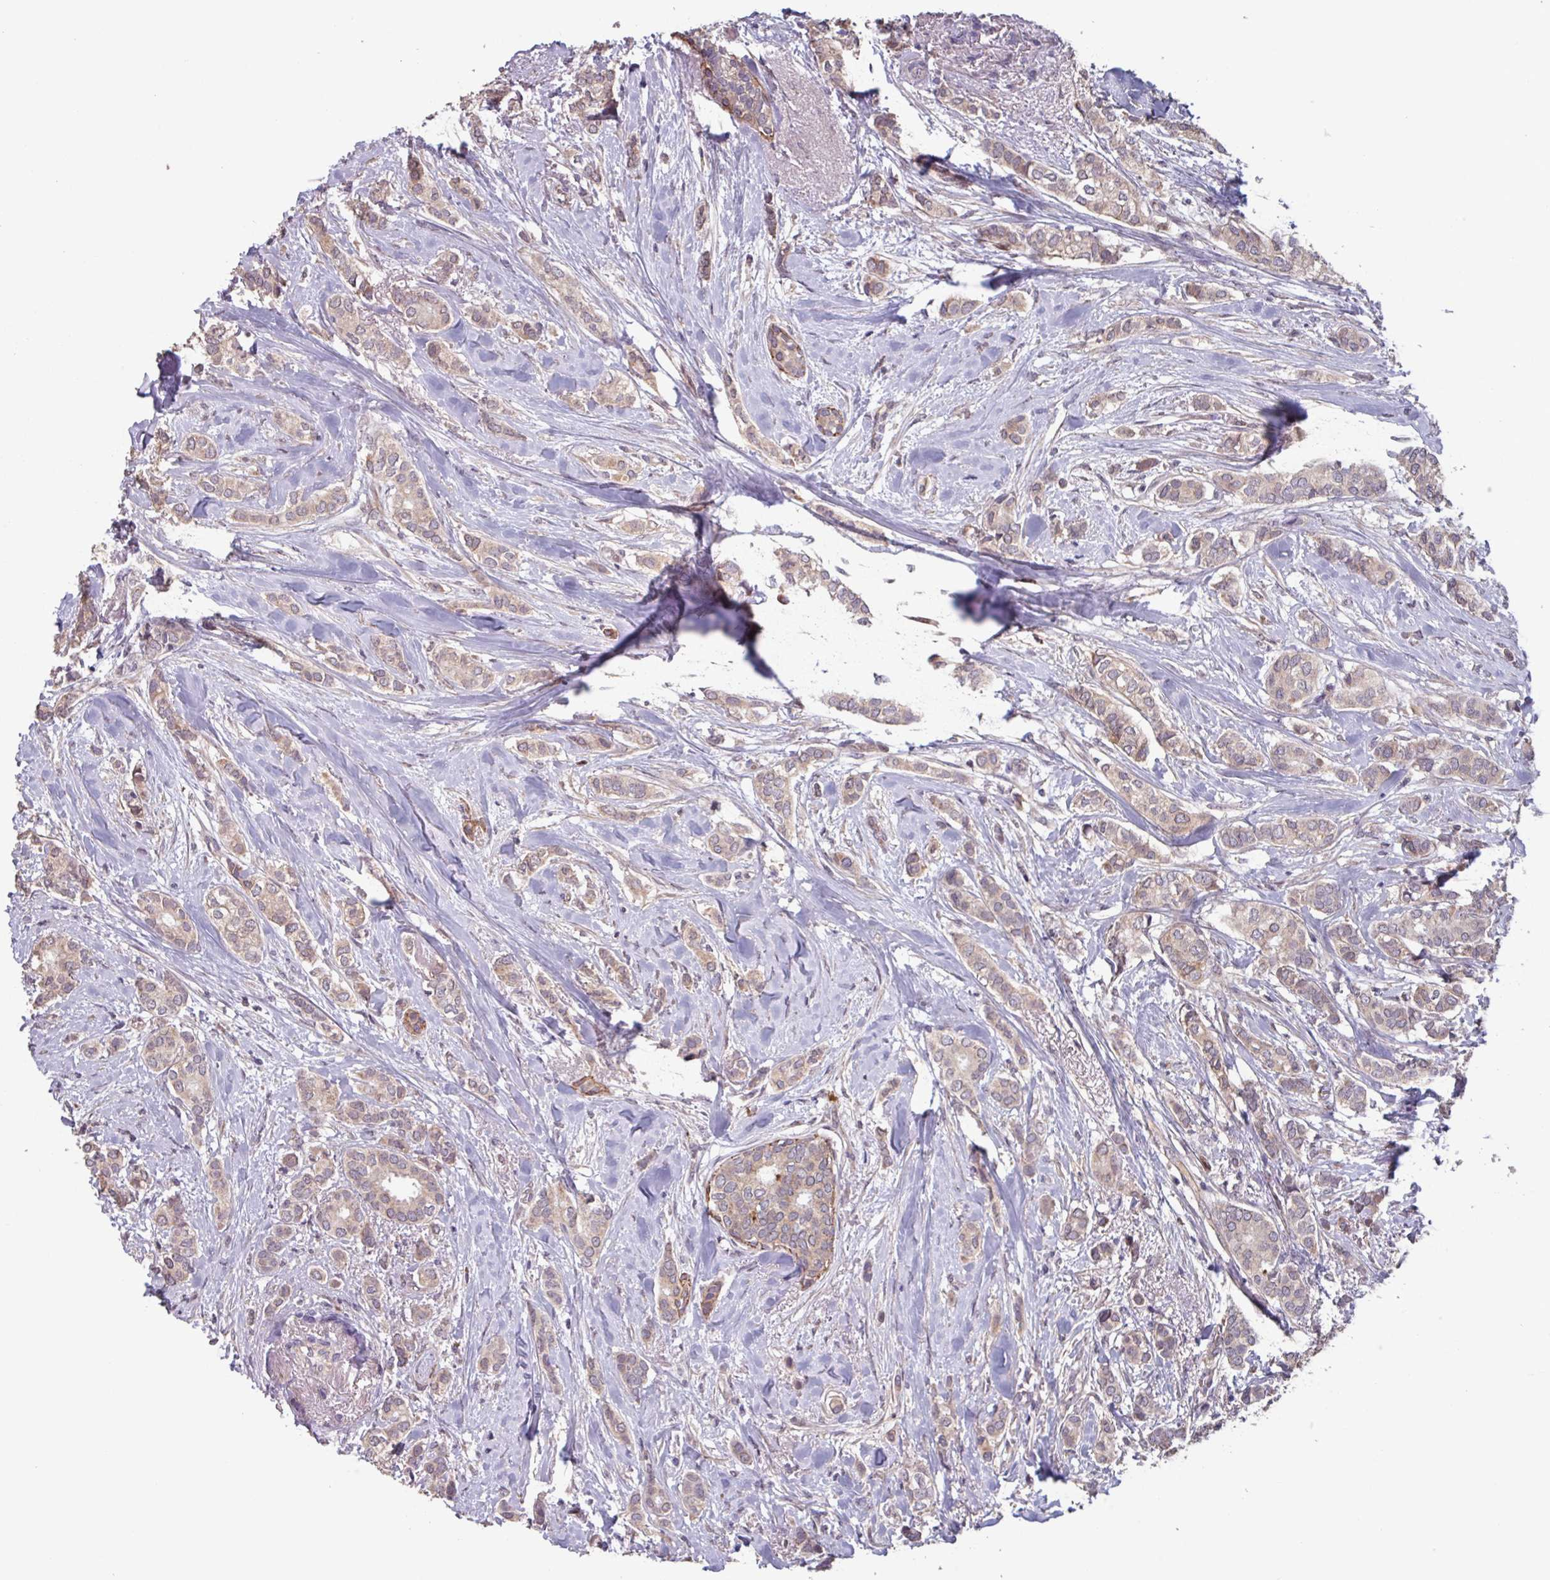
{"staining": {"intensity": "weak", "quantity": ">75%", "location": "cytoplasmic/membranous"}, "tissue": "breast cancer", "cell_type": "Tumor cells", "image_type": "cancer", "snomed": [{"axis": "morphology", "description": "Duct carcinoma"}, {"axis": "topography", "description": "Breast"}], "caption": "Intraductal carcinoma (breast) stained with DAB (3,3'-diaminobenzidine) immunohistochemistry demonstrates low levels of weak cytoplasmic/membranous staining in approximately >75% of tumor cells.", "gene": "TMEM88", "patient": {"sex": "female", "age": 73}}